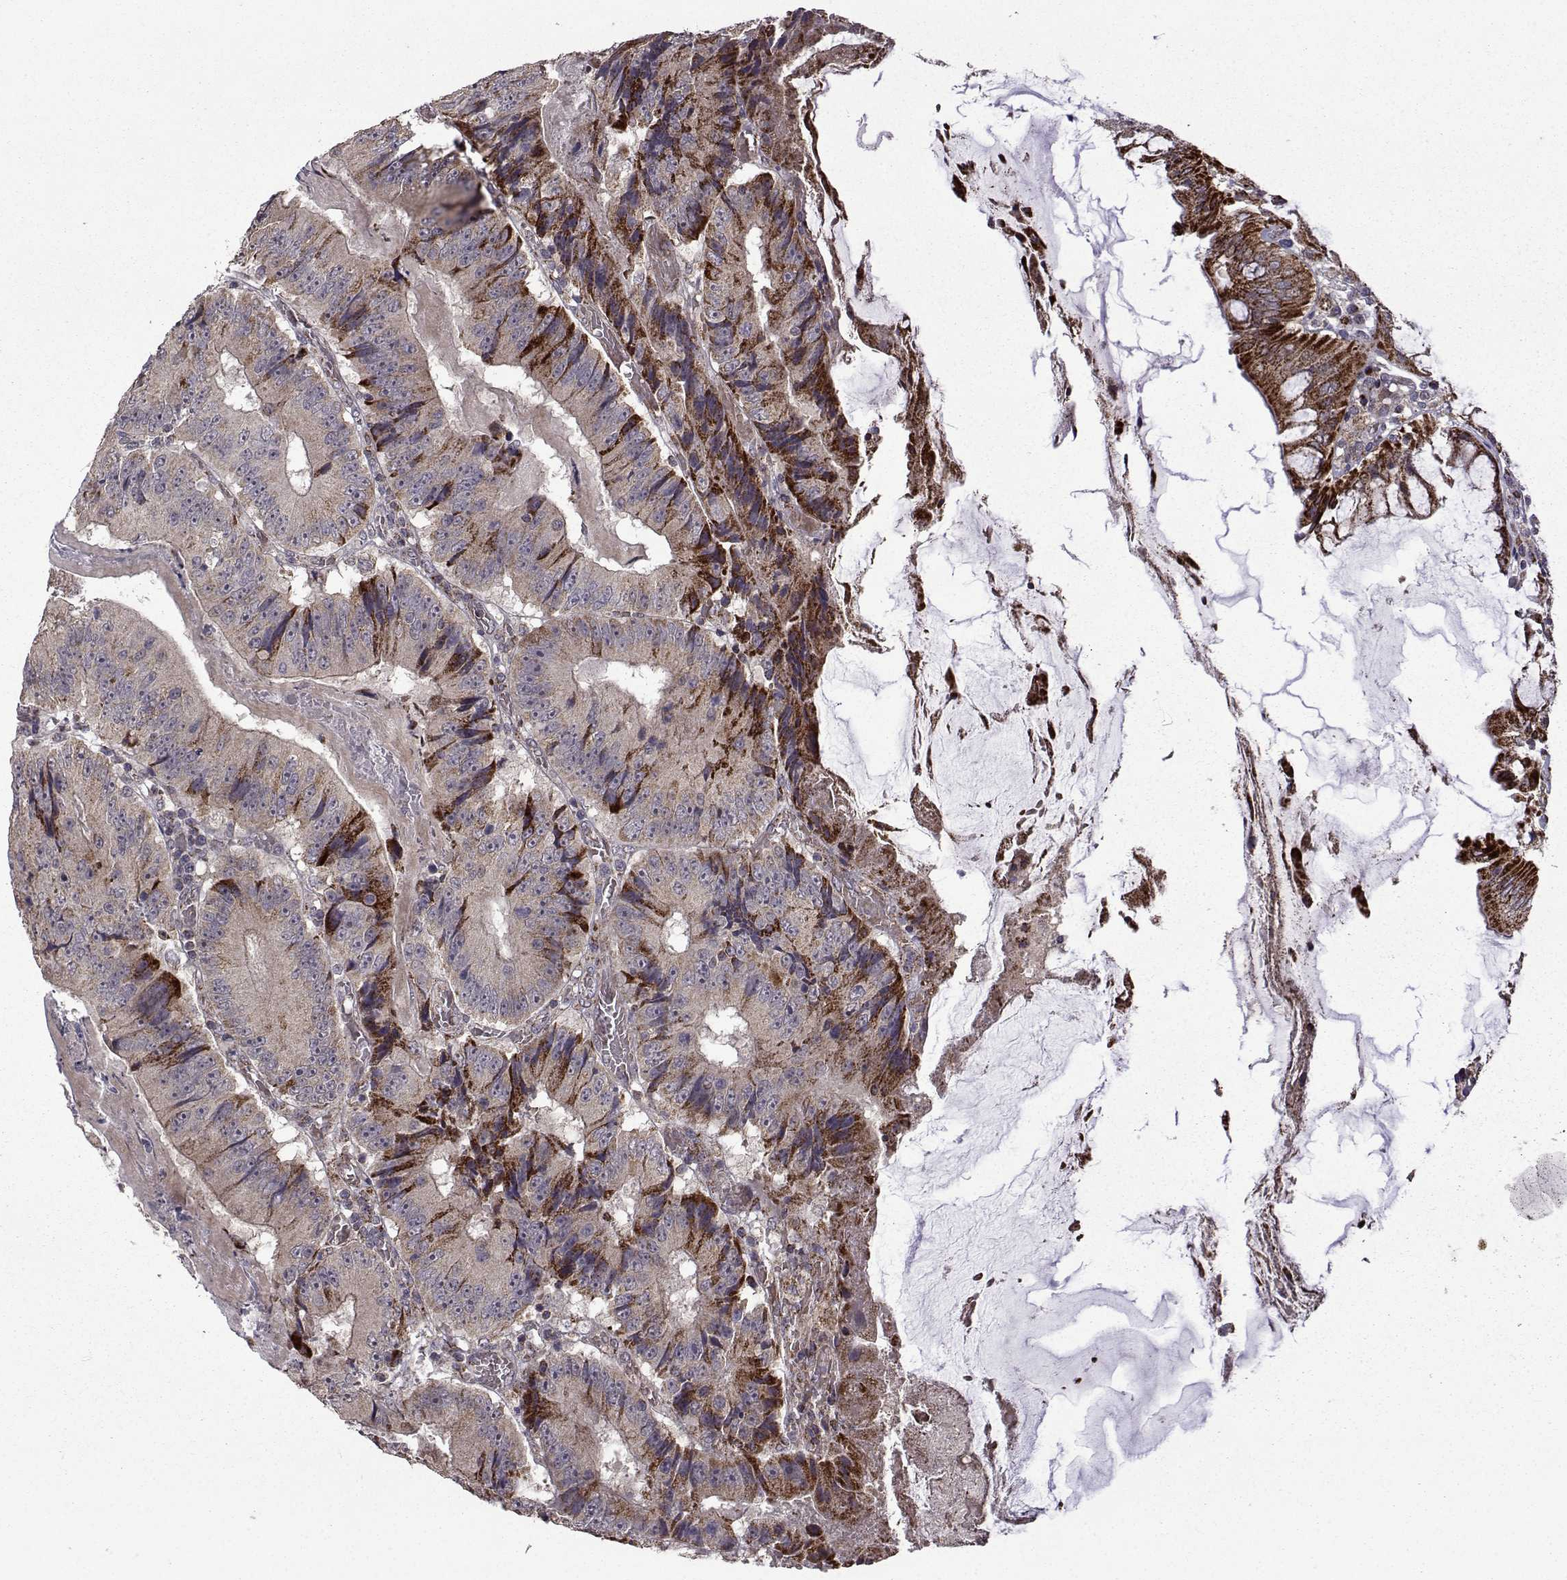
{"staining": {"intensity": "strong", "quantity": "<25%", "location": "cytoplasmic/membranous"}, "tissue": "colorectal cancer", "cell_type": "Tumor cells", "image_type": "cancer", "snomed": [{"axis": "morphology", "description": "Adenocarcinoma, NOS"}, {"axis": "topography", "description": "Colon"}], "caption": "Immunohistochemistry (IHC) micrograph of colorectal cancer stained for a protein (brown), which demonstrates medium levels of strong cytoplasmic/membranous staining in approximately <25% of tumor cells.", "gene": "TAB2", "patient": {"sex": "female", "age": 86}}